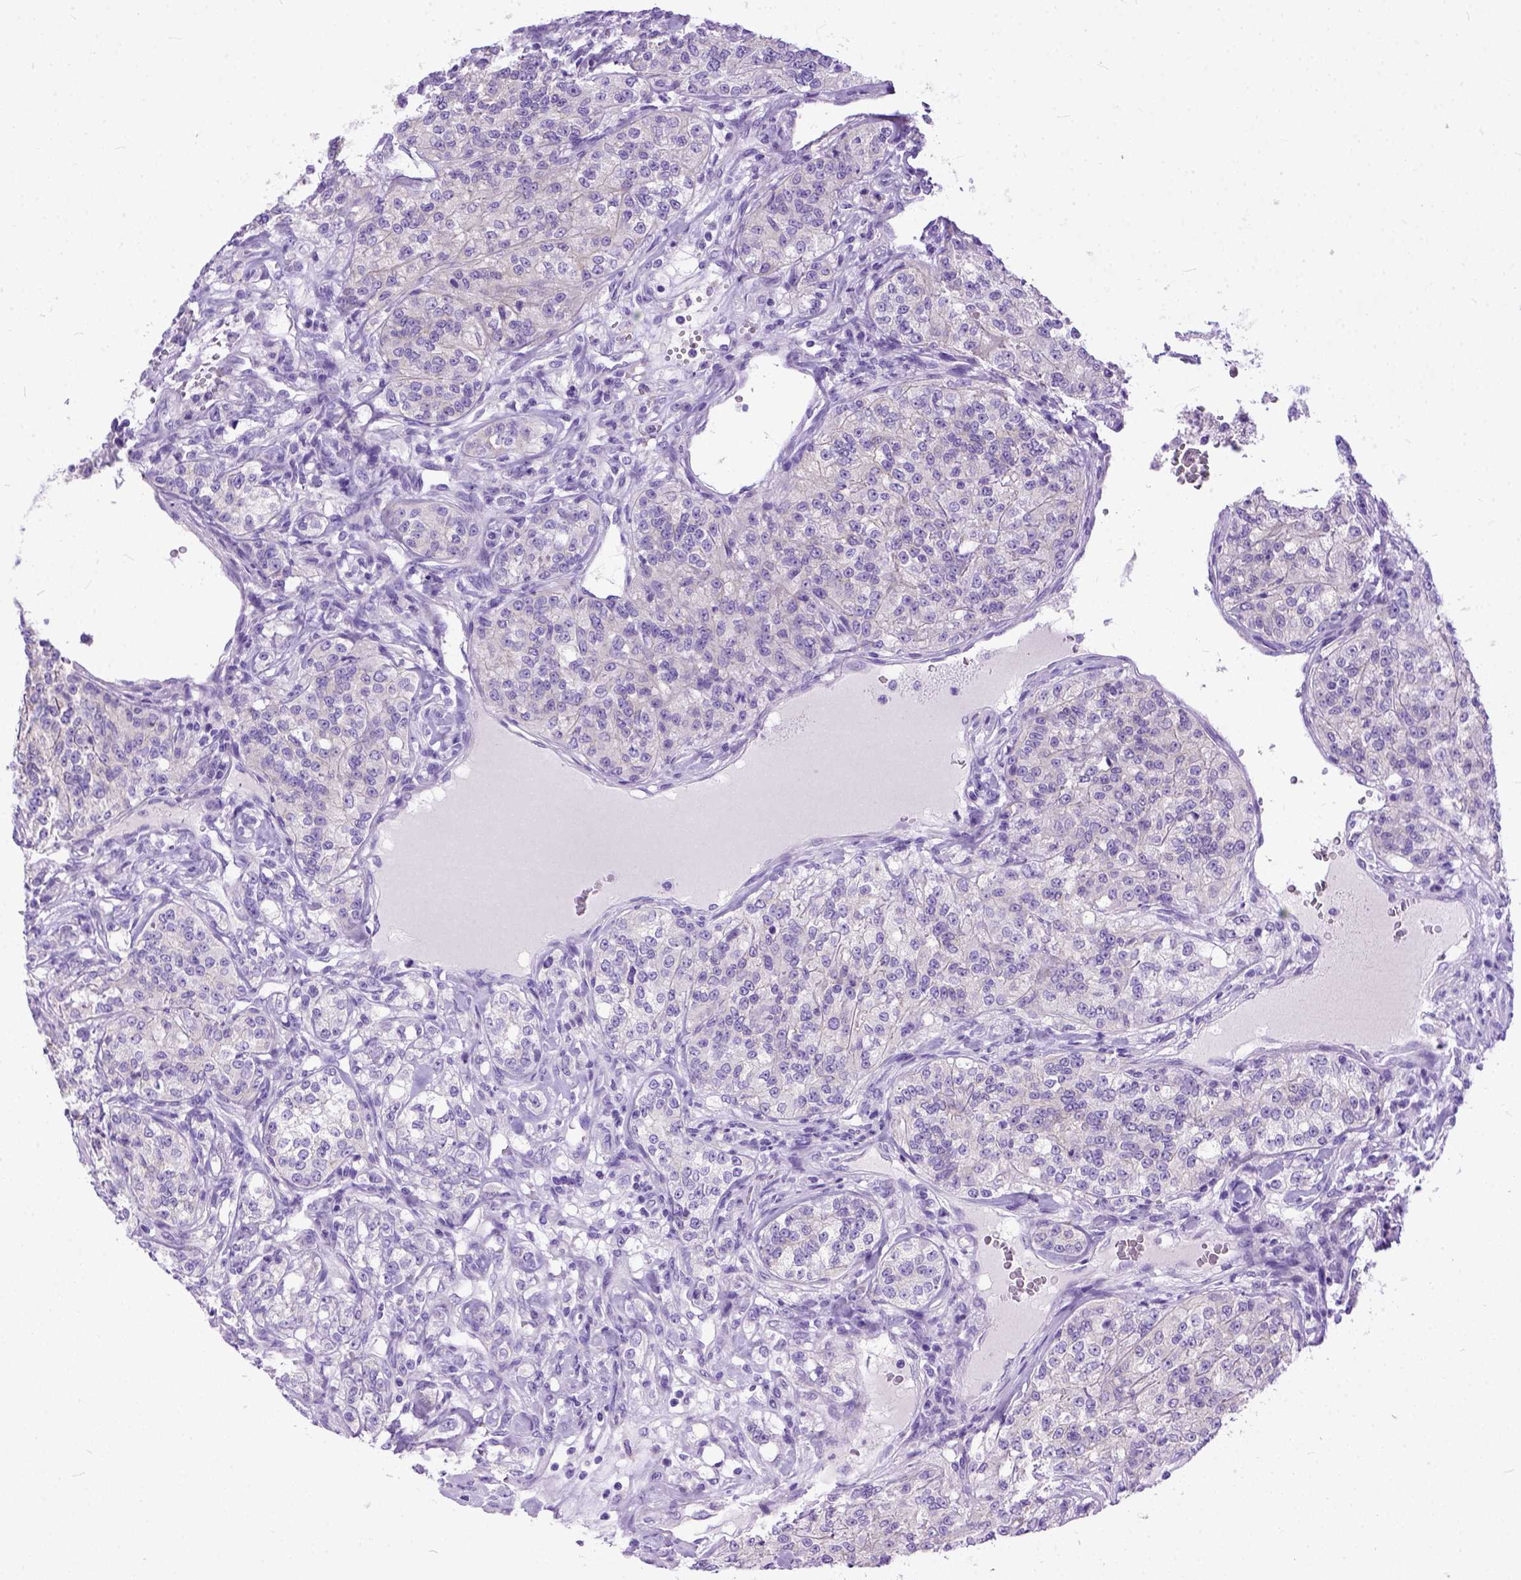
{"staining": {"intensity": "negative", "quantity": "none", "location": "none"}, "tissue": "renal cancer", "cell_type": "Tumor cells", "image_type": "cancer", "snomed": [{"axis": "morphology", "description": "Adenocarcinoma, NOS"}, {"axis": "topography", "description": "Kidney"}], "caption": "Immunohistochemistry (IHC) photomicrograph of renal adenocarcinoma stained for a protein (brown), which reveals no staining in tumor cells.", "gene": "PPL", "patient": {"sex": "female", "age": 63}}